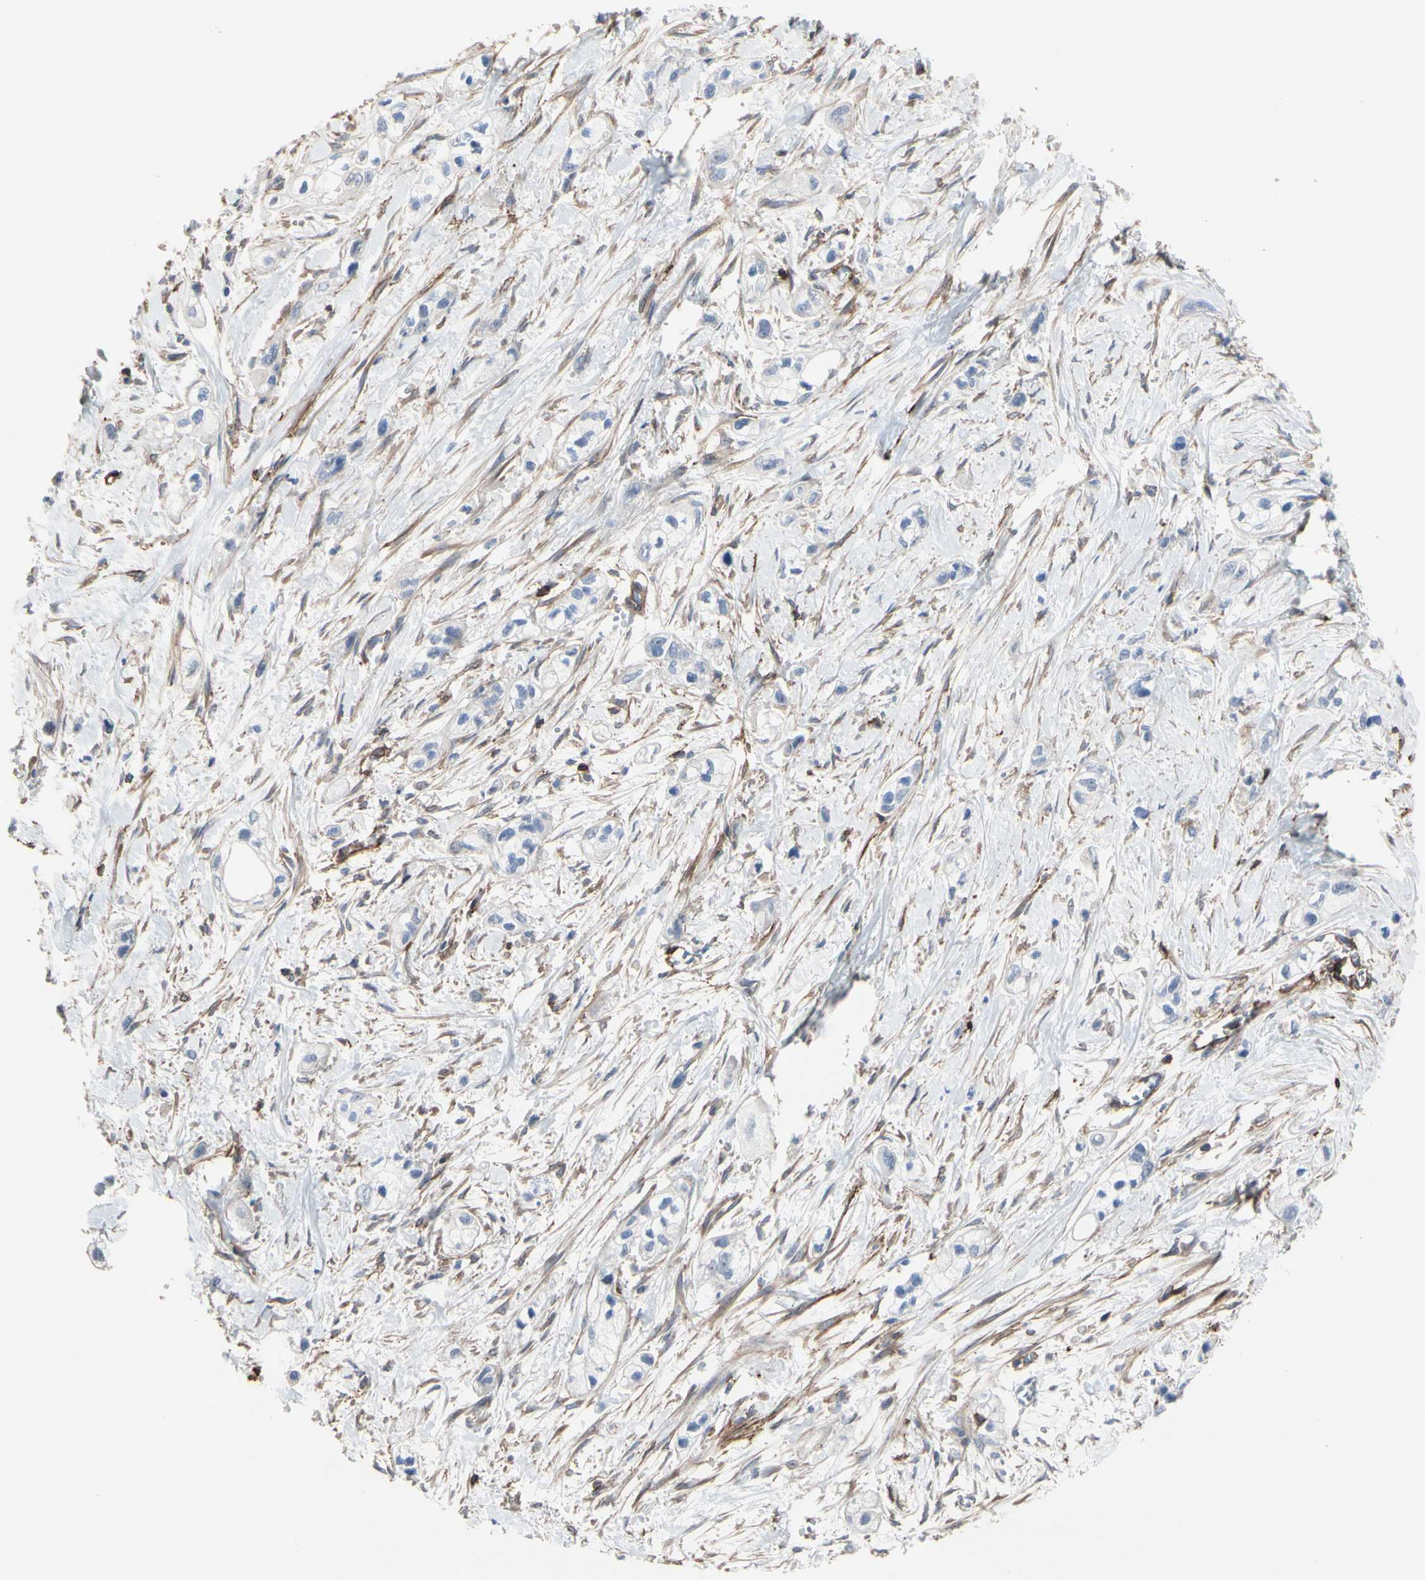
{"staining": {"intensity": "negative", "quantity": "none", "location": "none"}, "tissue": "pancreatic cancer", "cell_type": "Tumor cells", "image_type": "cancer", "snomed": [{"axis": "morphology", "description": "Adenocarcinoma, NOS"}, {"axis": "topography", "description": "Pancreas"}], "caption": "A photomicrograph of pancreatic adenocarcinoma stained for a protein displays no brown staining in tumor cells.", "gene": "ANXA6", "patient": {"sex": "male", "age": 74}}